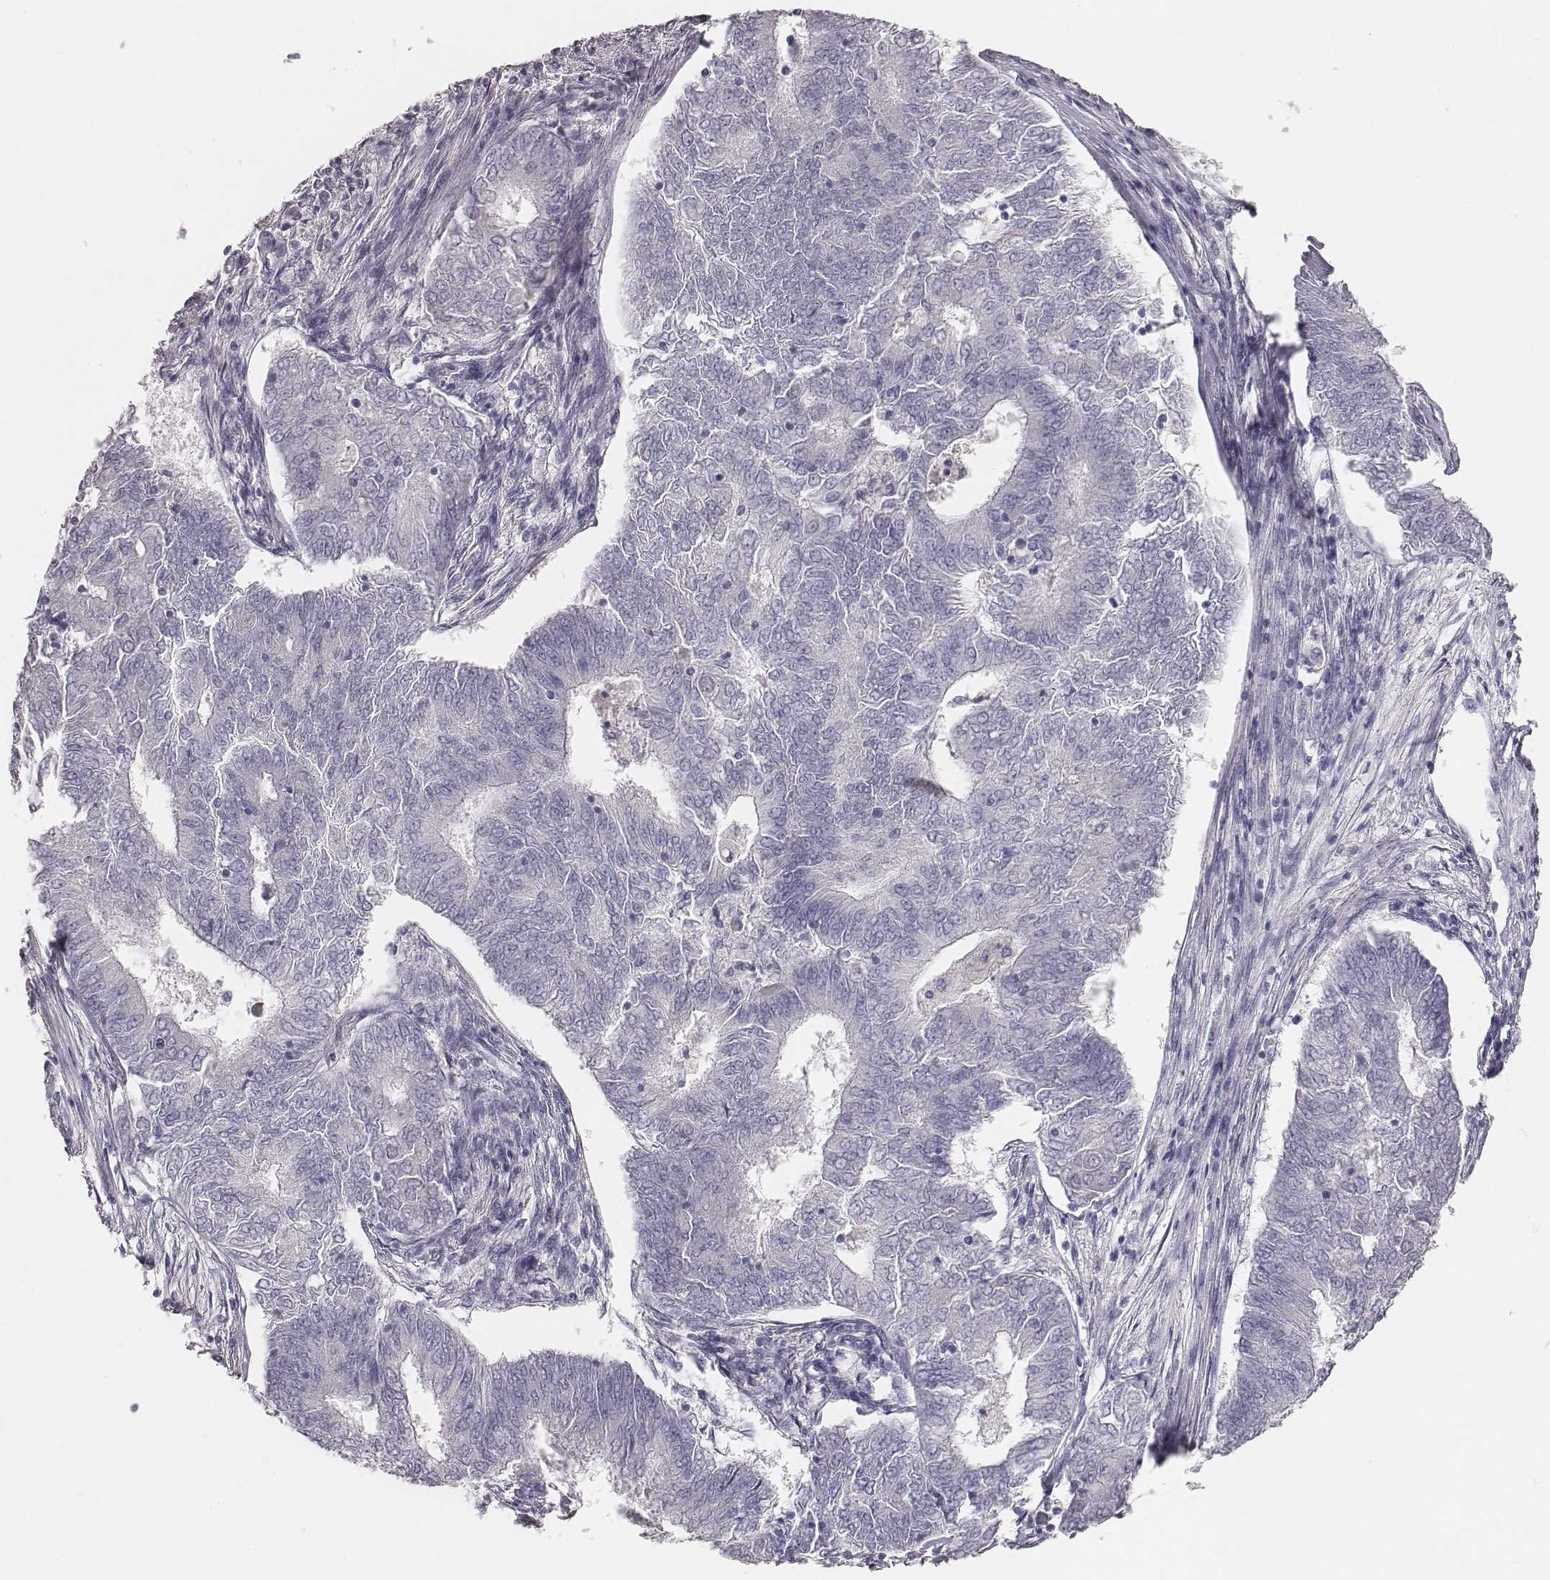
{"staining": {"intensity": "negative", "quantity": "none", "location": "none"}, "tissue": "endometrial cancer", "cell_type": "Tumor cells", "image_type": "cancer", "snomed": [{"axis": "morphology", "description": "Adenocarcinoma, NOS"}, {"axis": "topography", "description": "Endometrium"}], "caption": "Immunohistochemistry micrograph of neoplastic tissue: endometrial adenocarcinoma stained with DAB reveals no significant protein staining in tumor cells. (Immunohistochemistry, brightfield microscopy, high magnification).", "gene": "MYH6", "patient": {"sex": "female", "age": 62}}